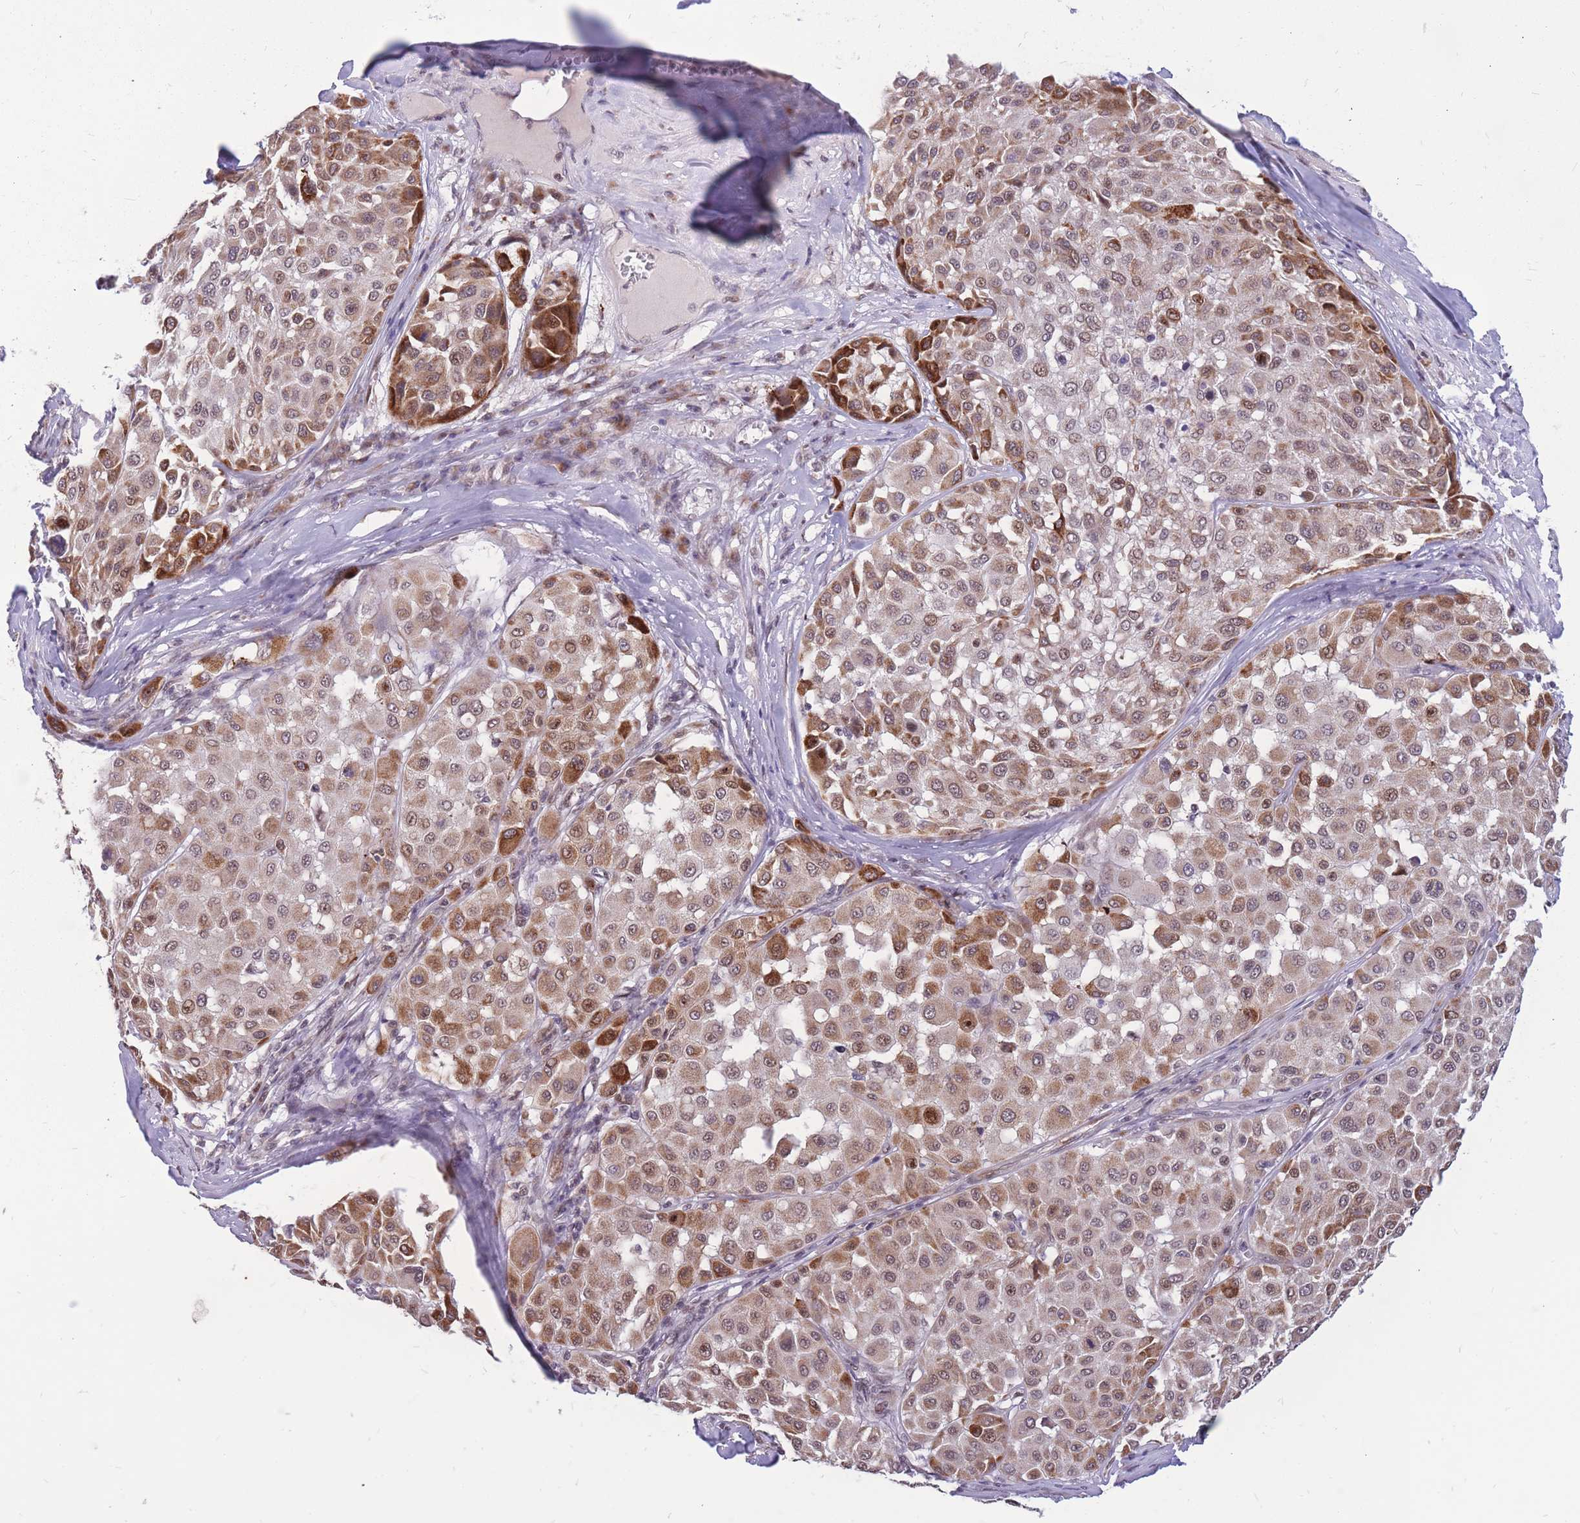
{"staining": {"intensity": "strong", "quantity": "<25%", "location": "cytoplasmic/membranous,nuclear"}, "tissue": "melanoma", "cell_type": "Tumor cells", "image_type": "cancer", "snomed": [{"axis": "morphology", "description": "Malignant melanoma, Metastatic site"}, {"axis": "topography", "description": "Soft tissue"}], "caption": "A high-resolution micrograph shows immunohistochemistry staining of melanoma, which shows strong cytoplasmic/membranous and nuclear positivity in about <25% of tumor cells.", "gene": "ADD2", "patient": {"sex": "male", "age": 41}}